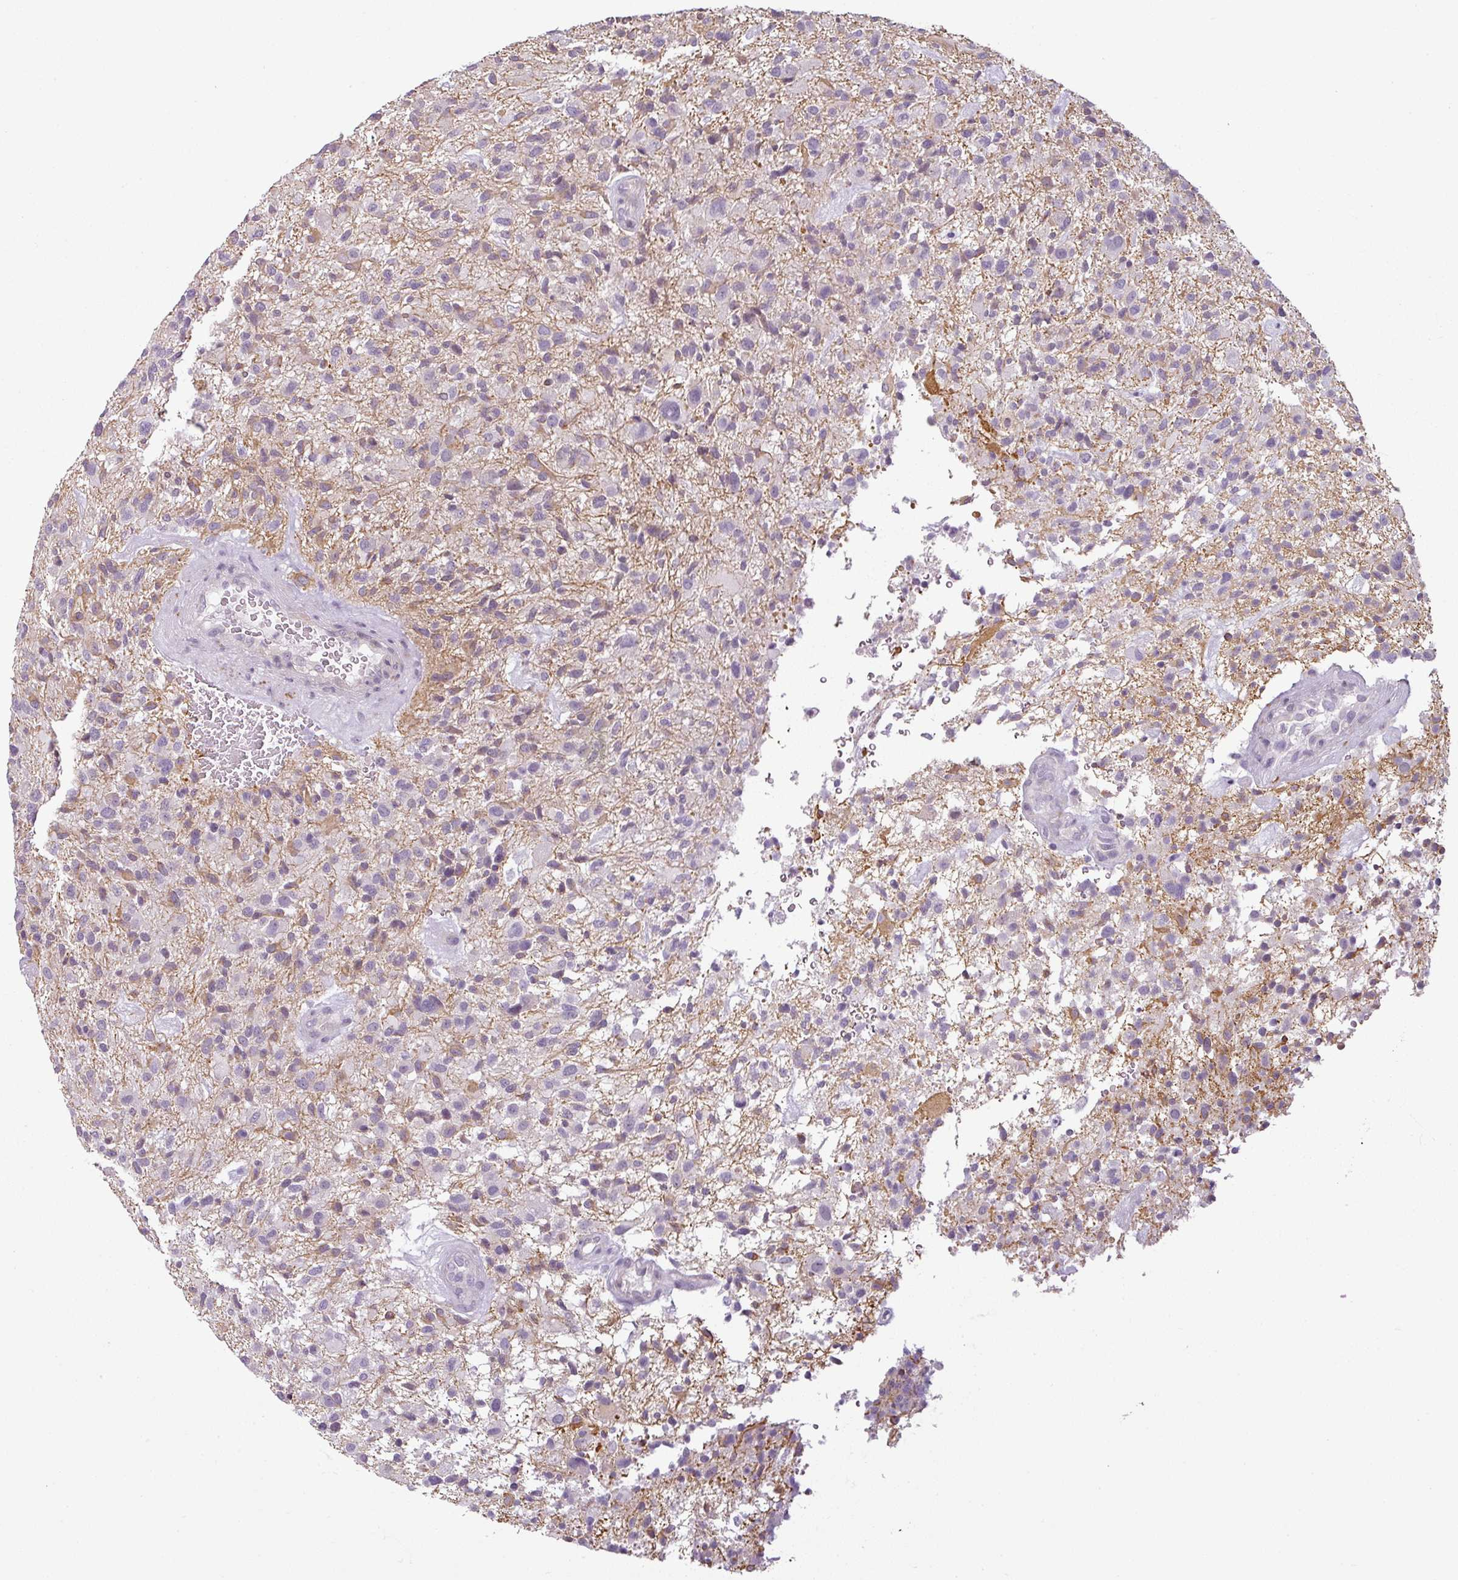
{"staining": {"intensity": "negative", "quantity": "none", "location": "none"}, "tissue": "glioma", "cell_type": "Tumor cells", "image_type": "cancer", "snomed": [{"axis": "morphology", "description": "Glioma, malignant, High grade"}, {"axis": "topography", "description": "Brain"}], "caption": "This photomicrograph is of glioma stained with IHC to label a protein in brown with the nuclei are counter-stained blue. There is no staining in tumor cells.", "gene": "OR52D1", "patient": {"sex": "male", "age": 47}}